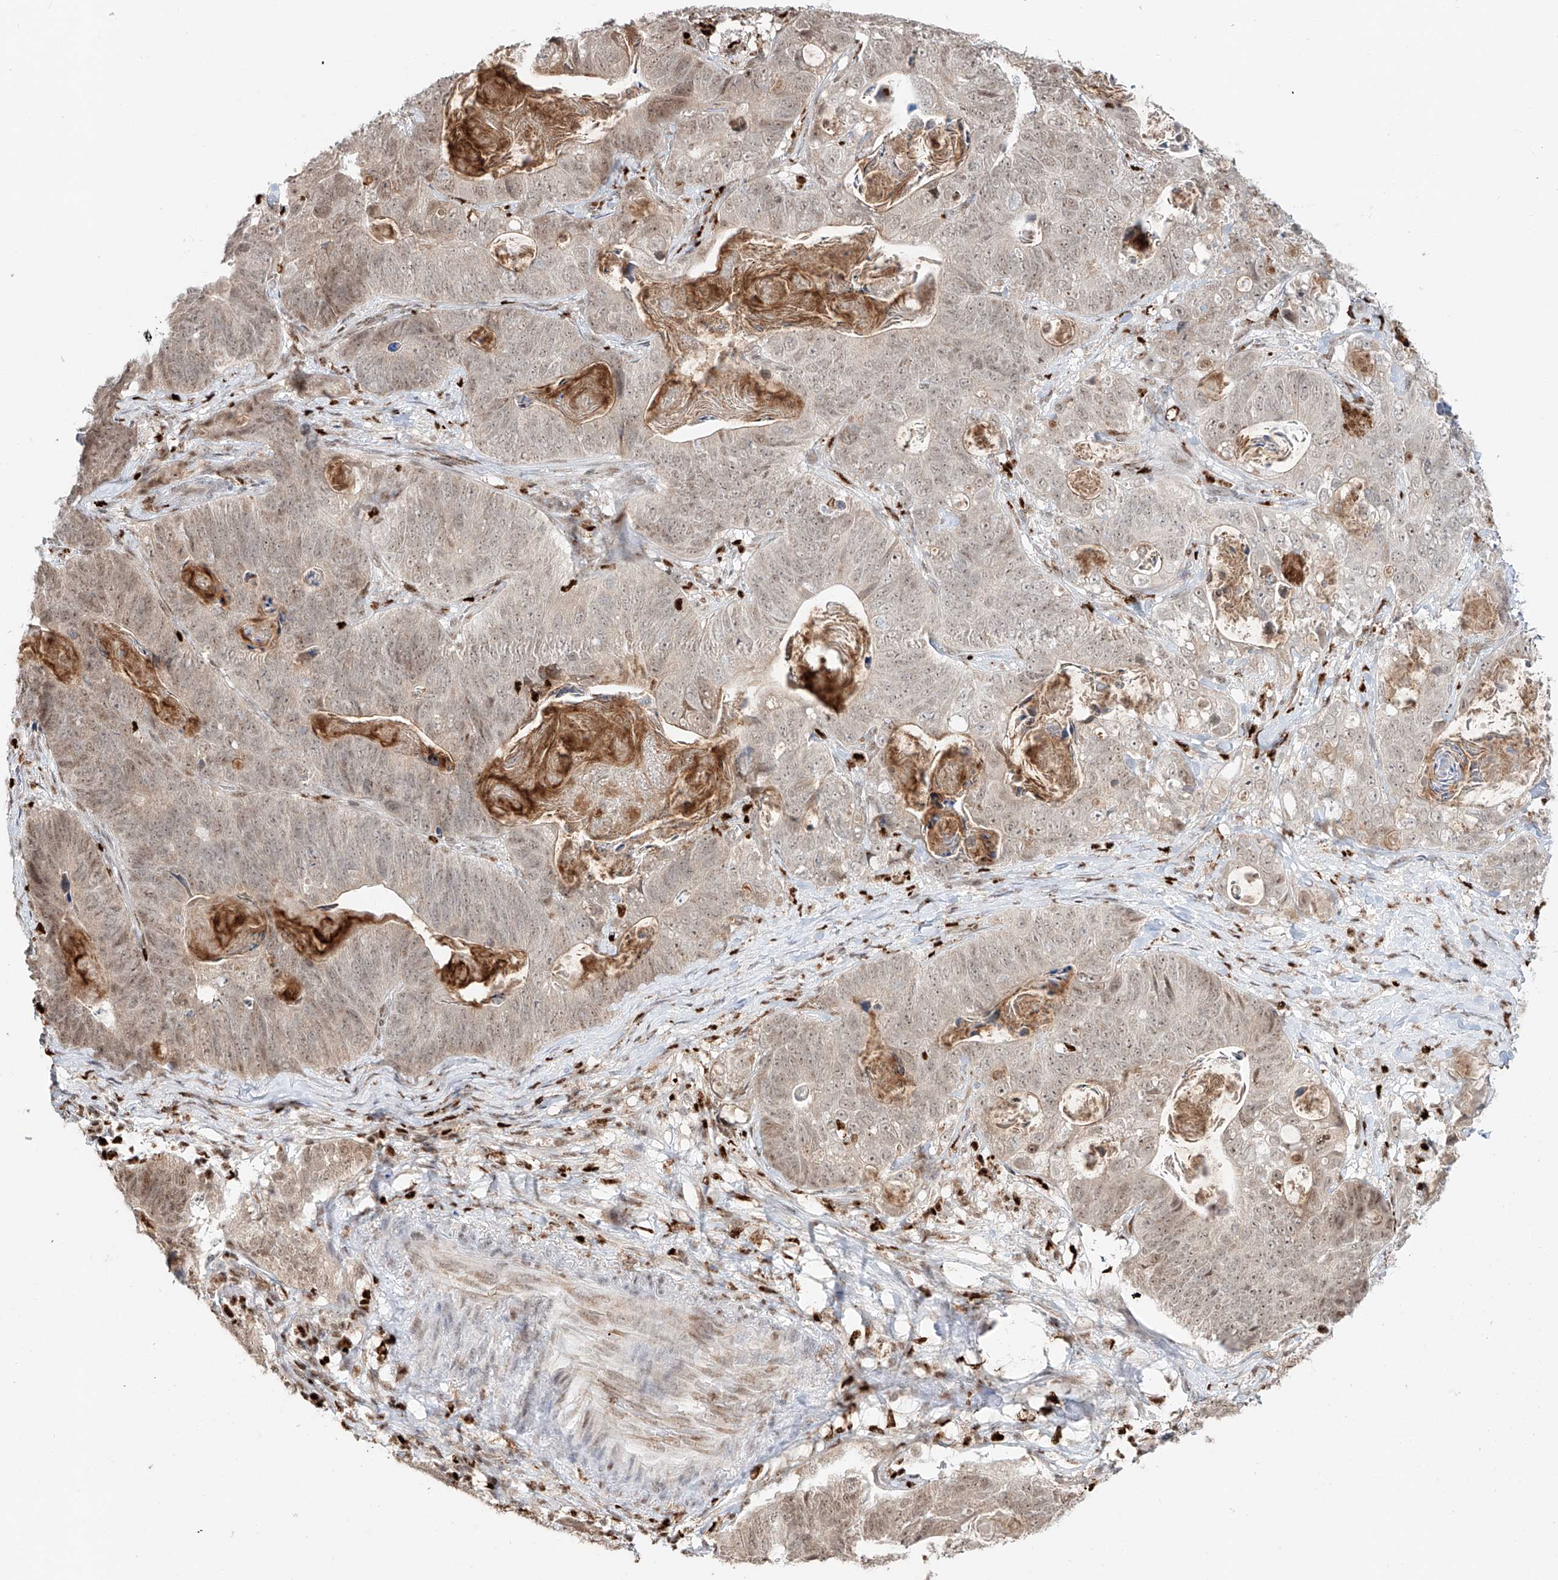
{"staining": {"intensity": "weak", "quantity": "25%-75%", "location": "cytoplasmic/membranous,nuclear"}, "tissue": "stomach cancer", "cell_type": "Tumor cells", "image_type": "cancer", "snomed": [{"axis": "morphology", "description": "Normal tissue, NOS"}, {"axis": "morphology", "description": "Adenocarcinoma, NOS"}, {"axis": "topography", "description": "Stomach"}], "caption": "This photomicrograph exhibits stomach cancer stained with immunohistochemistry (IHC) to label a protein in brown. The cytoplasmic/membranous and nuclear of tumor cells show weak positivity for the protein. Nuclei are counter-stained blue.", "gene": "DZIP1L", "patient": {"sex": "female", "age": 89}}